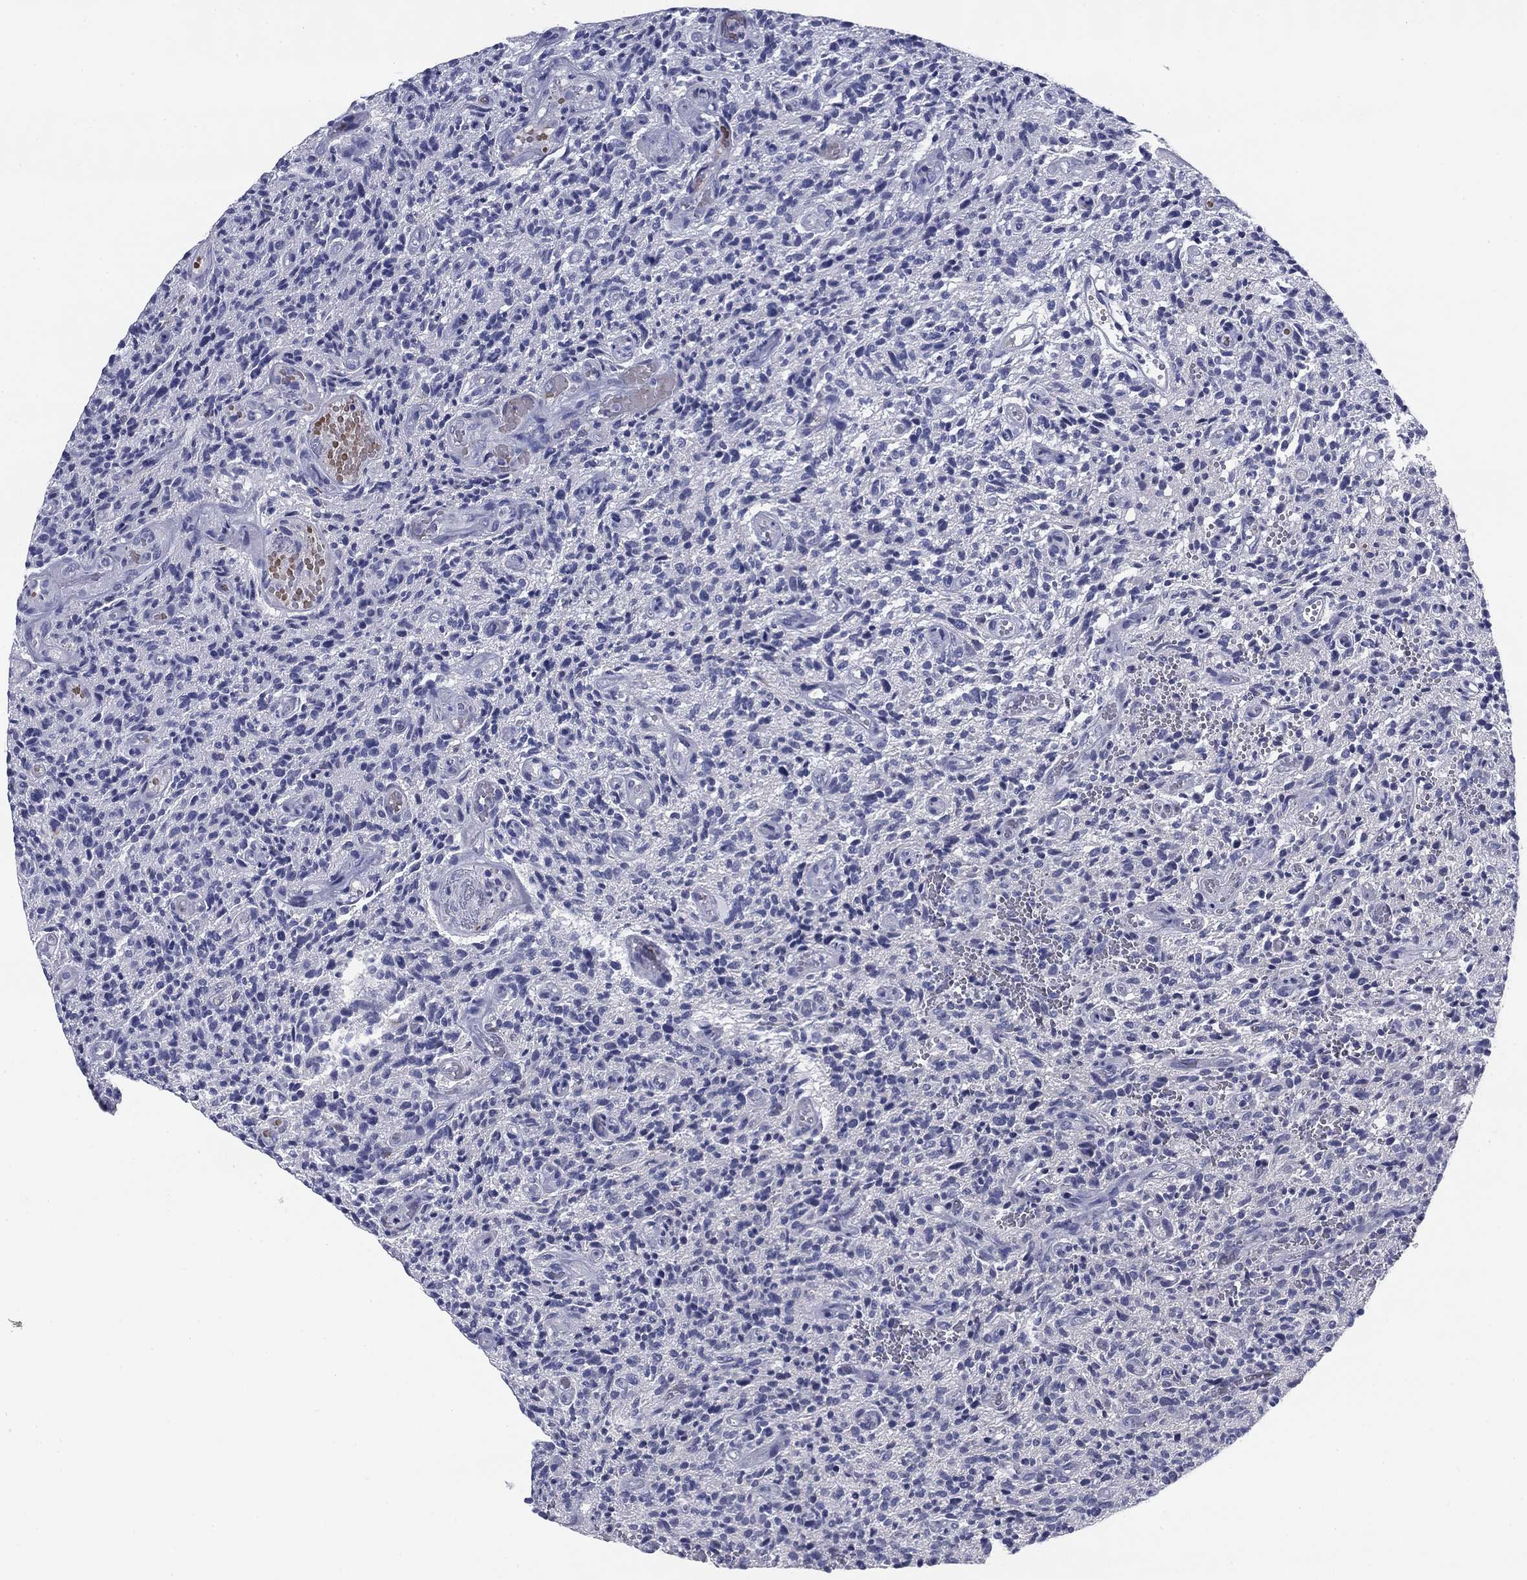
{"staining": {"intensity": "negative", "quantity": "none", "location": "none"}, "tissue": "glioma", "cell_type": "Tumor cells", "image_type": "cancer", "snomed": [{"axis": "morphology", "description": "Glioma, malignant, High grade"}, {"axis": "topography", "description": "Brain"}], "caption": "Tumor cells show no significant expression in glioma. (DAB IHC, high magnification).", "gene": "REXO5", "patient": {"sex": "male", "age": 64}}